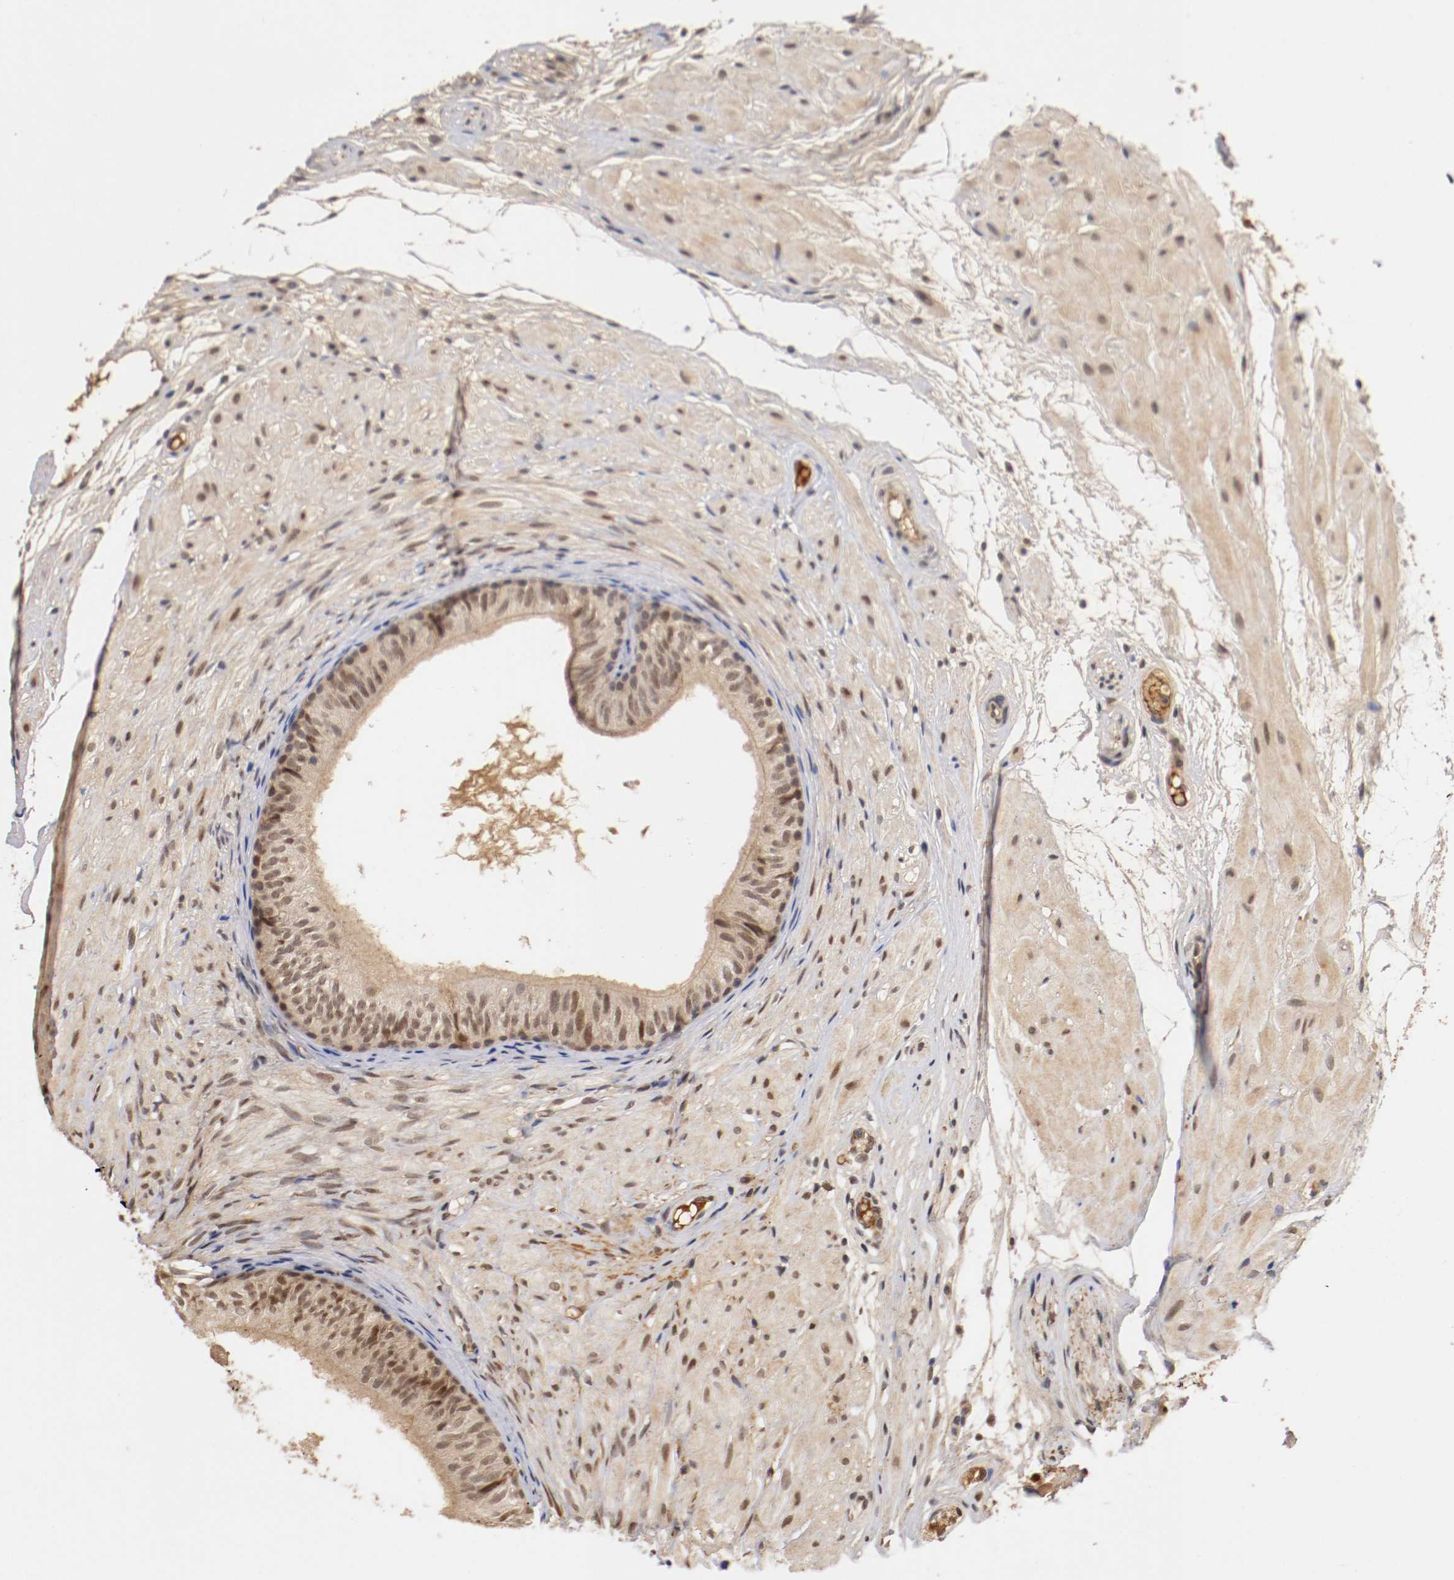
{"staining": {"intensity": "moderate", "quantity": ">75%", "location": "cytoplasmic/membranous,nuclear"}, "tissue": "epididymis", "cell_type": "Glandular cells", "image_type": "normal", "snomed": [{"axis": "morphology", "description": "Normal tissue, NOS"}, {"axis": "morphology", "description": "Atrophy, NOS"}, {"axis": "topography", "description": "Testis"}, {"axis": "topography", "description": "Epididymis"}], "caption": "This is a photomicrograph of immunohistochemistry (IHC) staining of benign epididymis, which shows moderate expression in the cytoplasmic/membranous,nuclear of glandular cells.", "gene": "DNMT3B", "patient": {"sex": "male", "age": 18}}